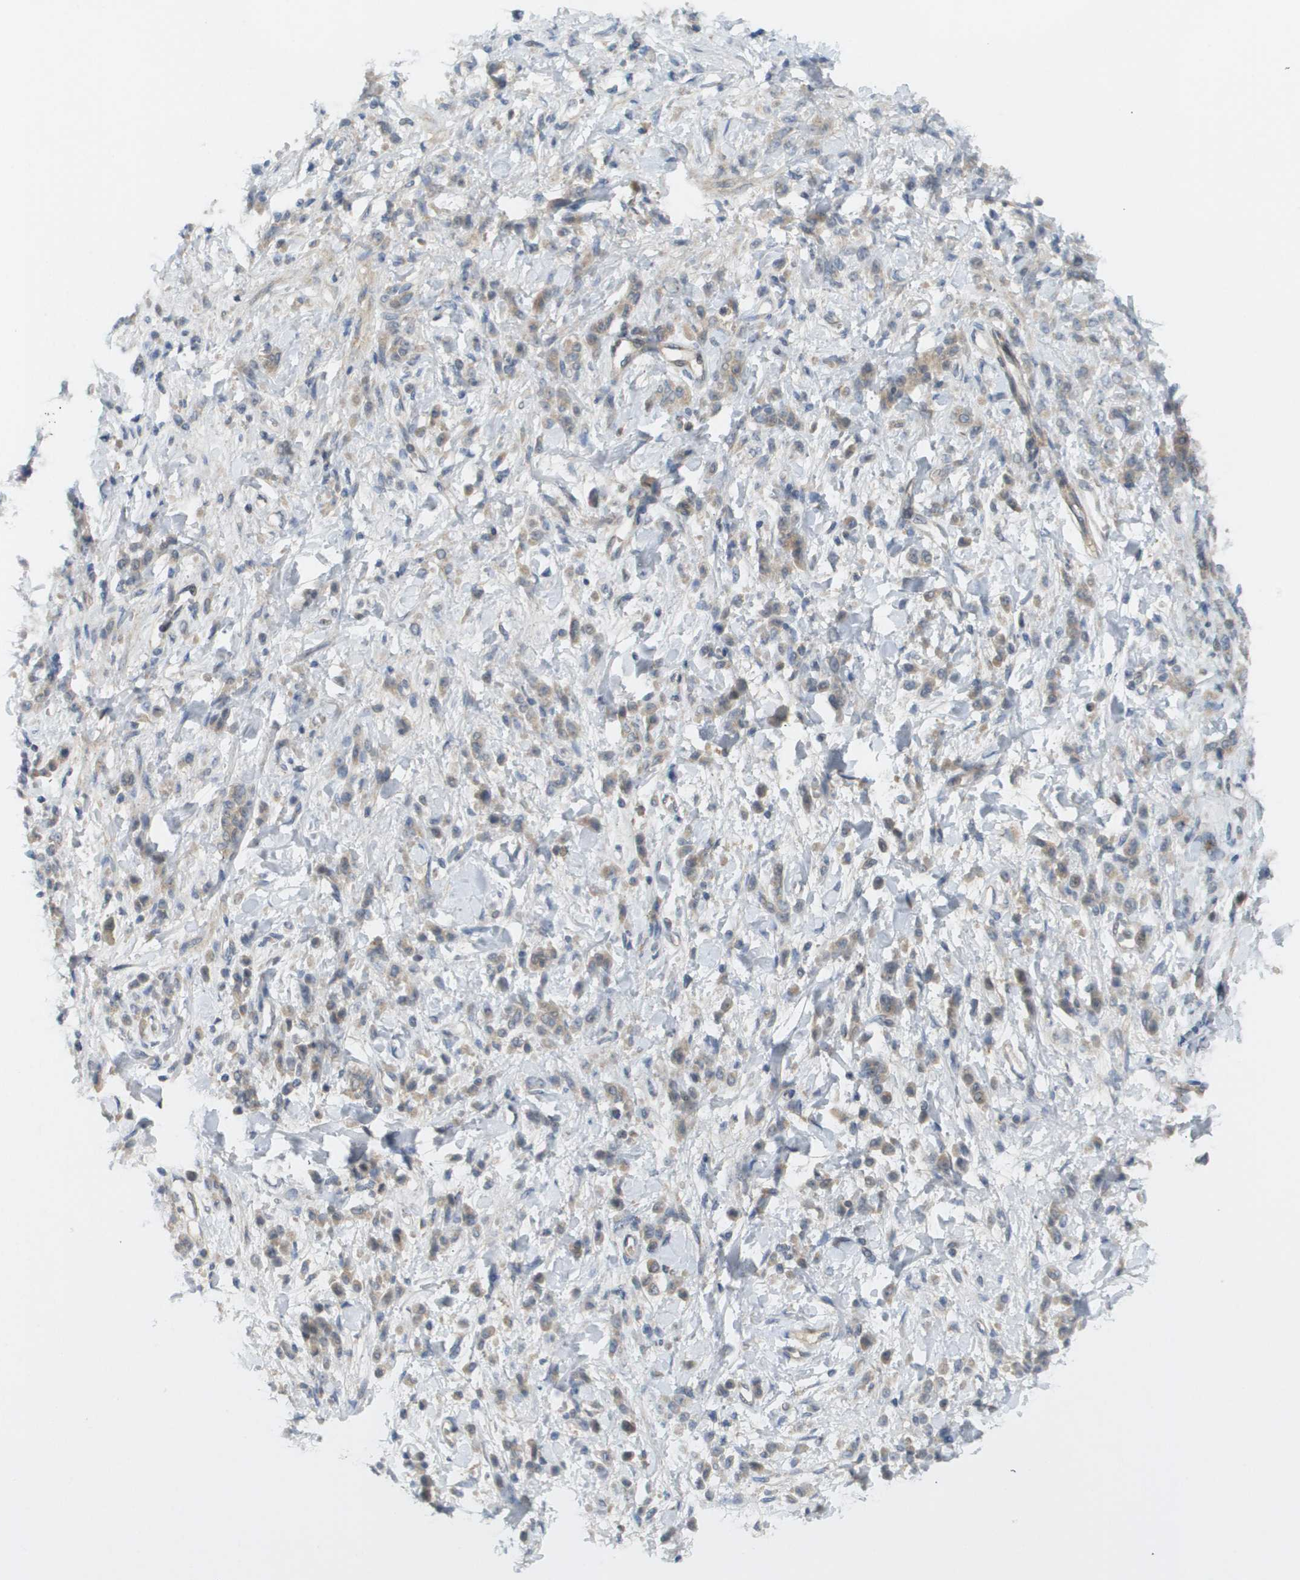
{"staining": {"intensity": "weak", "quantity": "25%-75%", "location": "cytoplasmic/membranous"}, "tissue": "stomach cancer", "cell_type": "Tumor cells", "image_type": "cancer", "snomed": [{"axis": "morphology", "description": "Normal tissue, NOS"}, {"axis": "morphology", "description": "Adenocarcinoma, NOS"}, {"axis": "topography", "description": "Stomach"}], "caption": "Immunohistochemistry of stomach adenocarcinoma exhibits low levels of weak cytoplasmic/membranous positivity in about 25%-75% of tumor cells.", "gene": "PROC", "patient": {"sex": "male", "age": 82}}